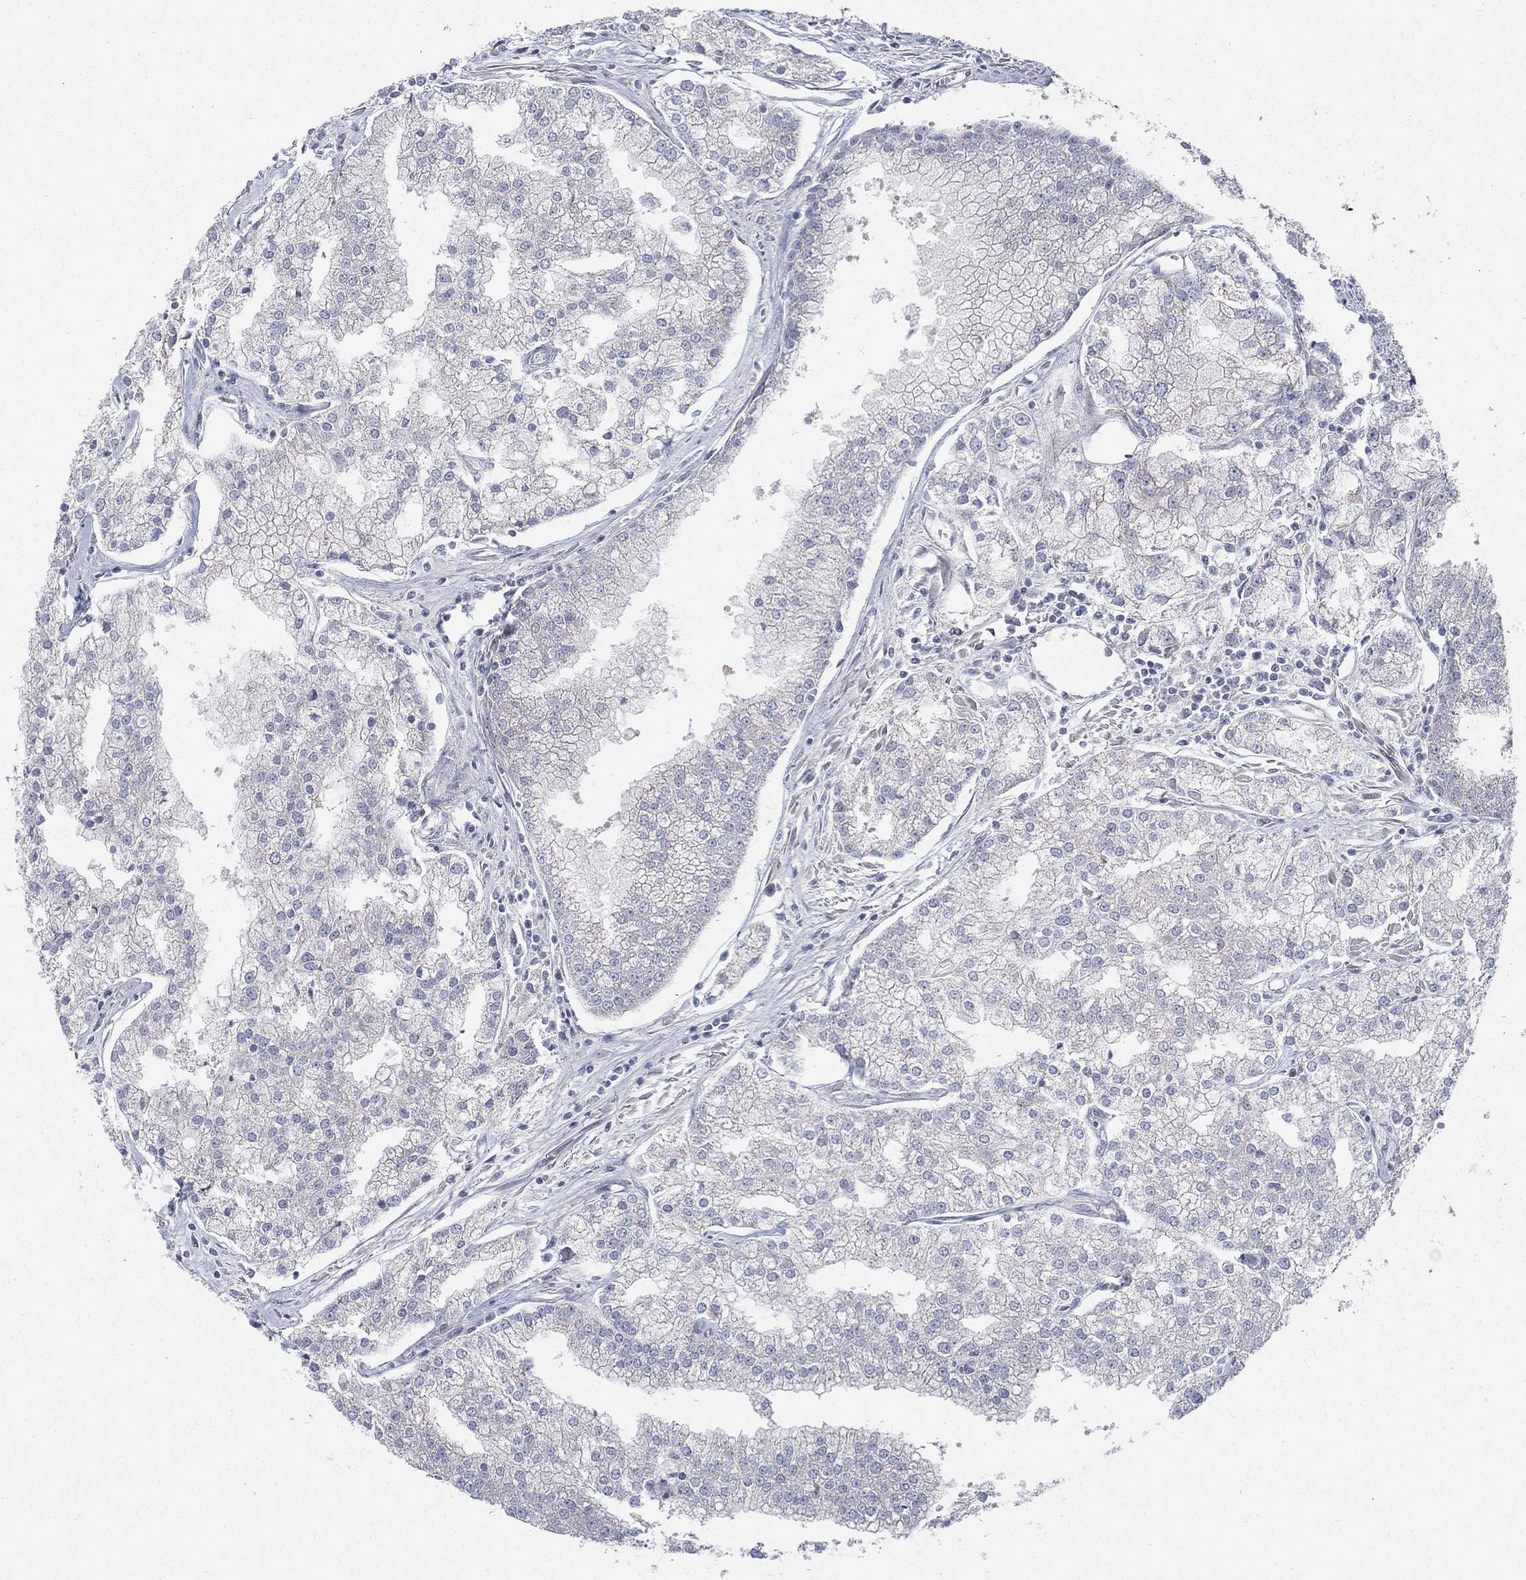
{"staining": {"intensity": "weak", "quantity": "25%-75%", "location": "cytoplasmic/membranous"}, "tissue": "prostate cancer", "cell_type": "Tumor cells", "image_type": "cancer", "snomed": [{"axis": "morphology", "description": "Adenocarcinoma, NOS"}, {"axis": "topography", "description": "Prostate"}], "caption": "Tumor cells display low levels of weak cytoplasmic/membranous staining in about 25%-75% of cells in human adenocarcinoma (prostate).", "gene": "NME7", "patient": {"sex": "male", "age": 70}}